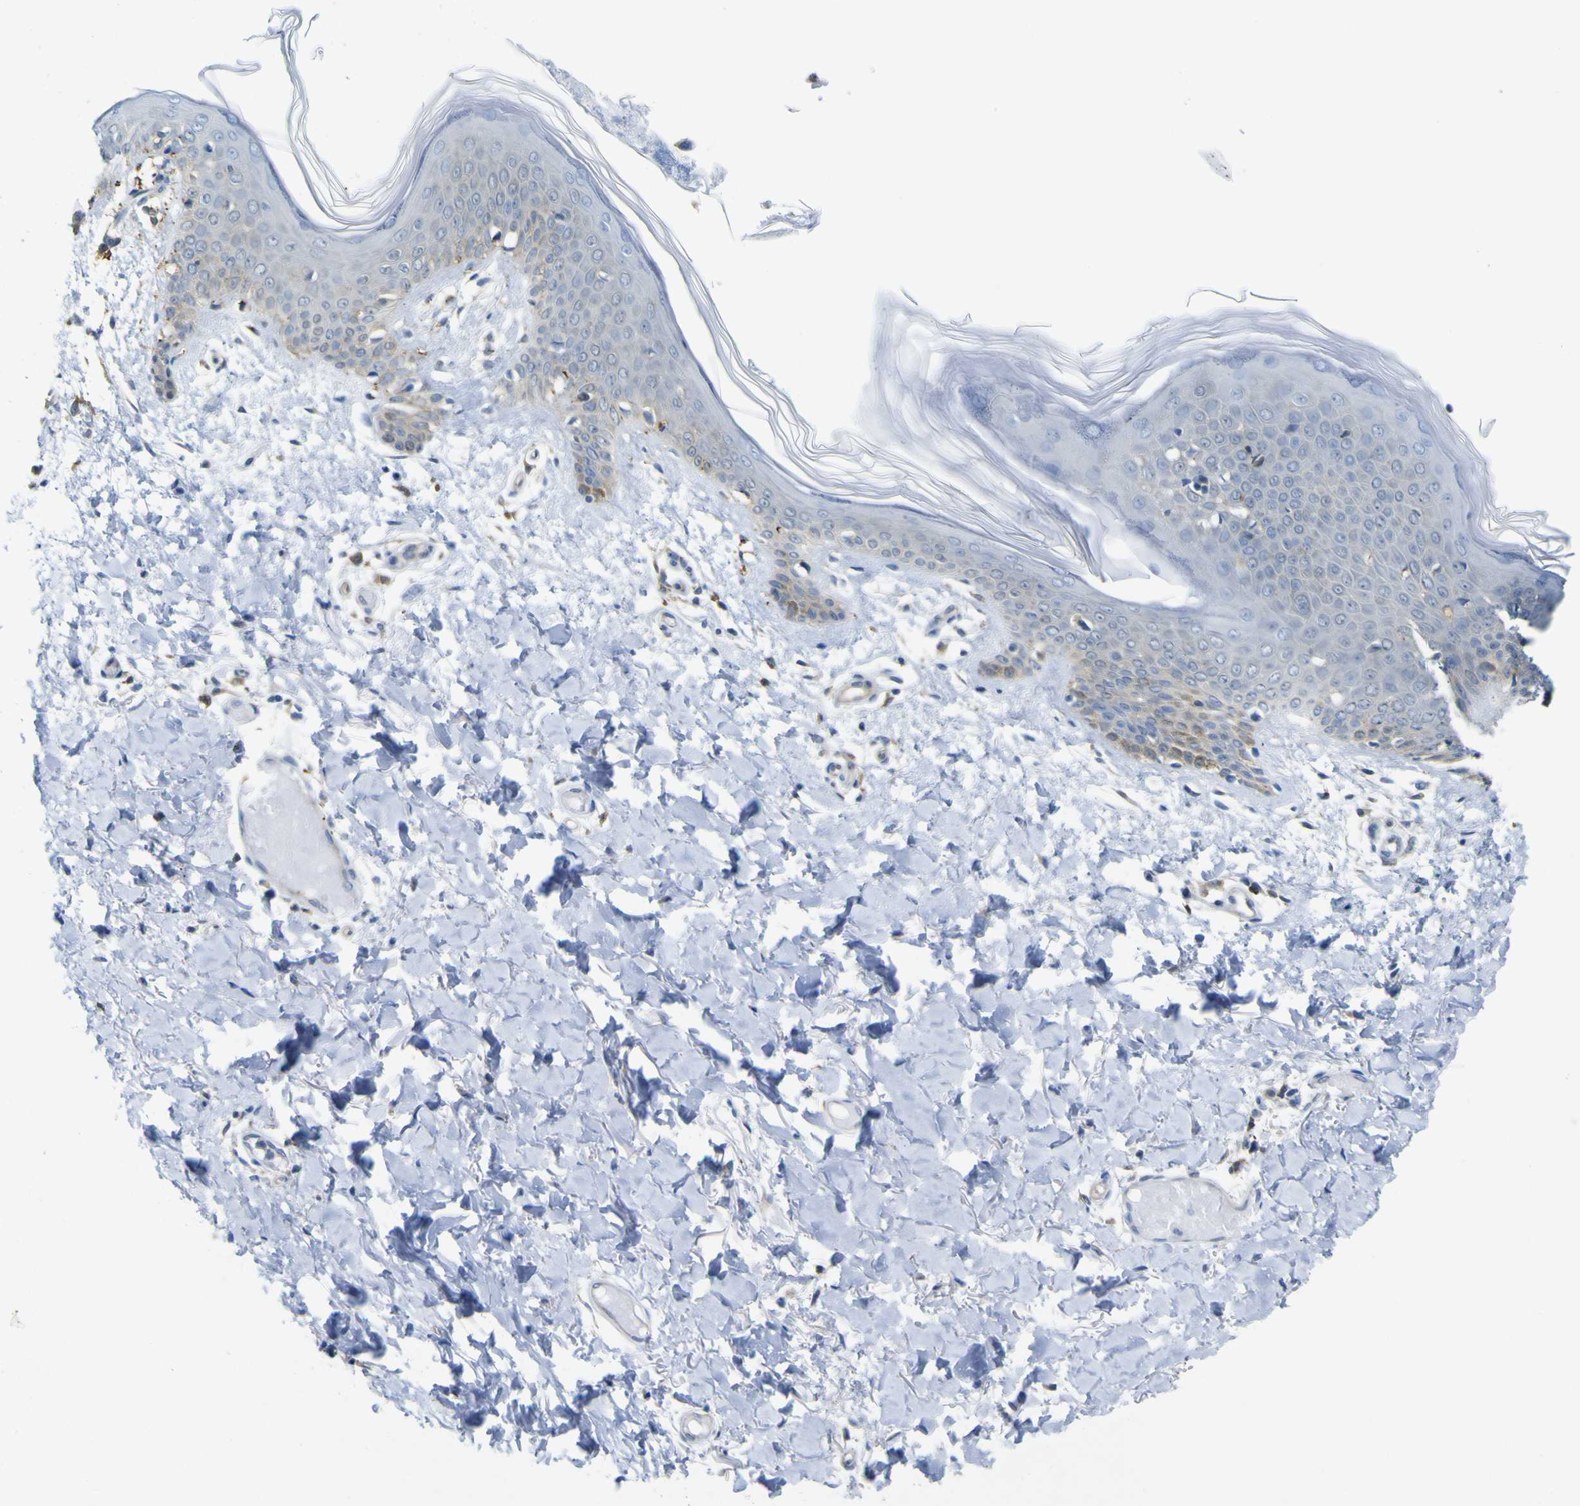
{"staining": {"intensity": "negative", "quantity": "none", "location": "none"}, "tissue": "skin", "cell_type": "Fibroblasts", "image_type": "normal", "snomed": [{"axis": "morphology", "description": "Normal tissue, NOS"}, {"axis": "topography", "description": "Skin"}], "caption": "A high-resolution micrograph shows IHC staining of unremarkable skin, which exhibits no significant positivity in fibroblasts. (Stains: DAB immunohistochemistry (IHC) with hematoxylin counter stain, Microscopy: brightfield microscopy at high magnification).", "gene": "ABHD3", "patient": {"sex": "male", "age": 53}}